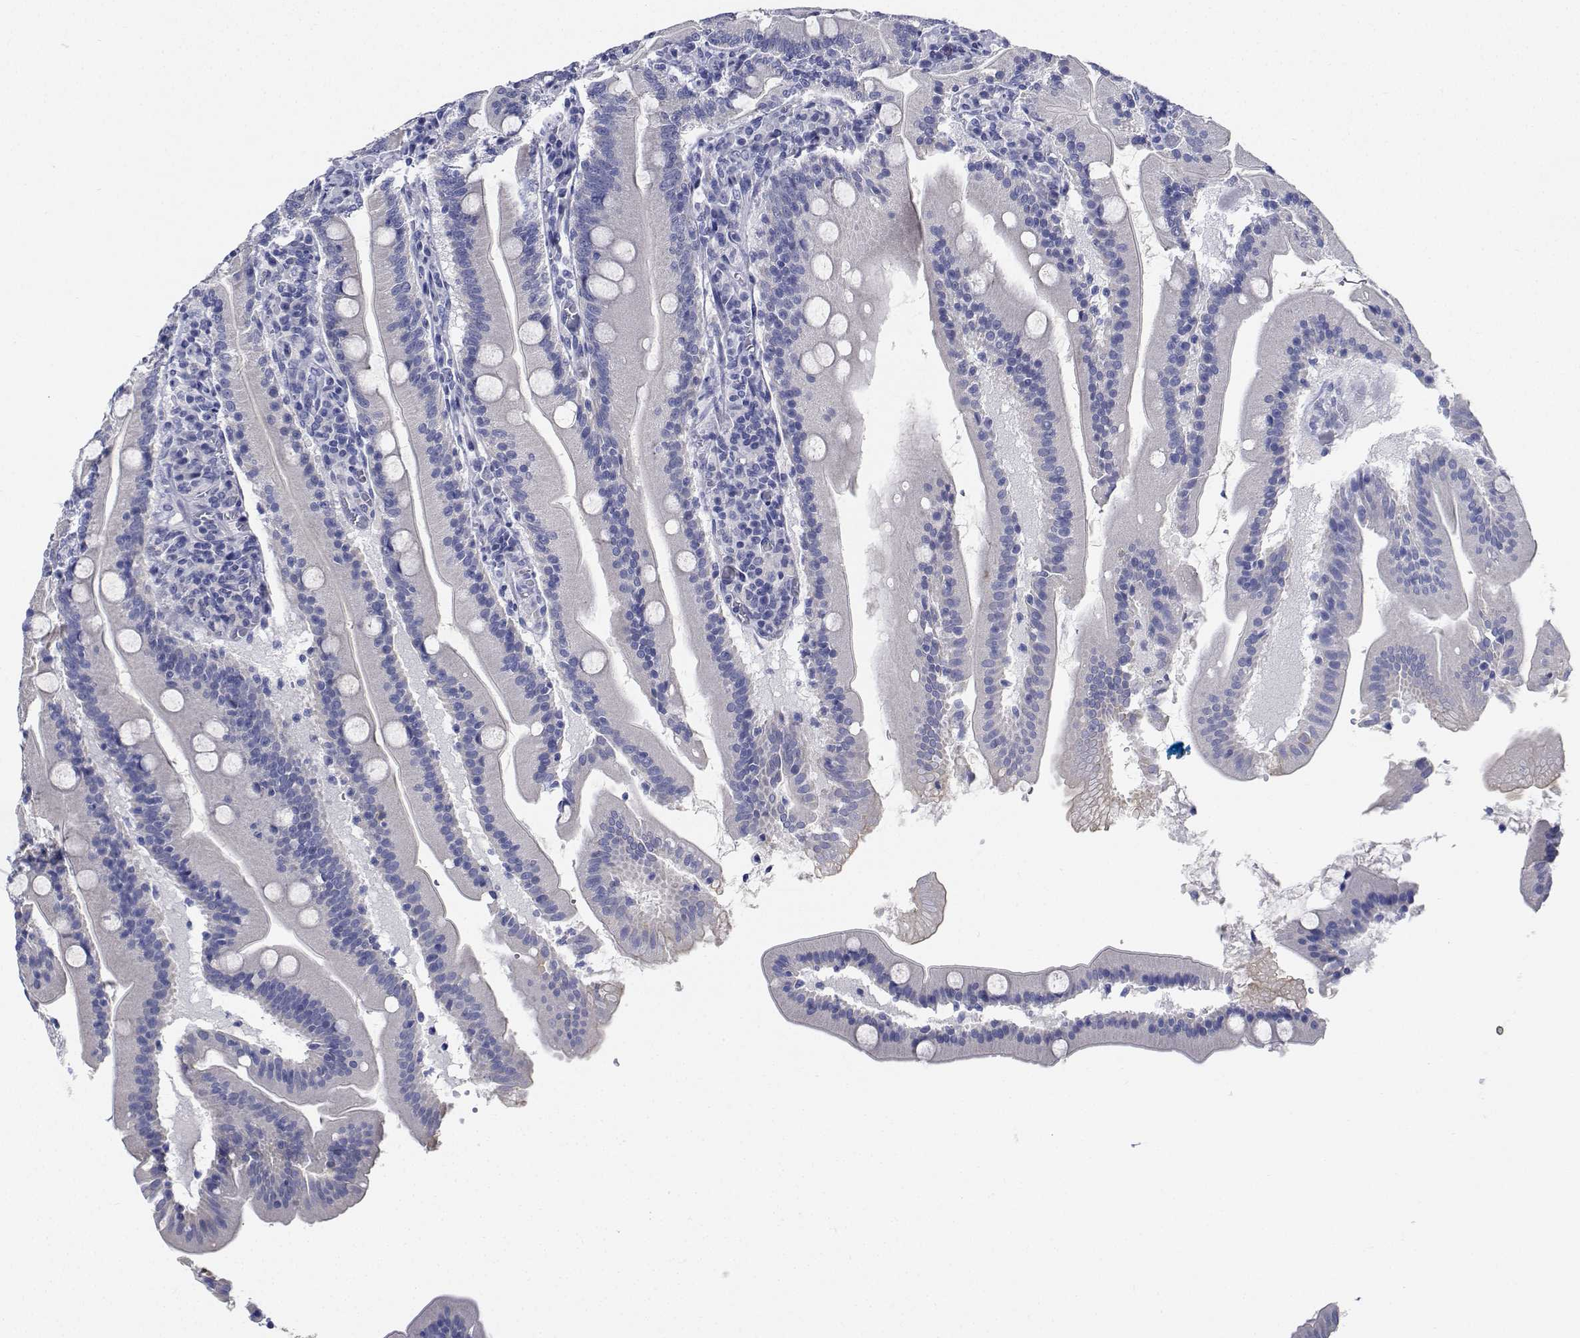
{"staining": {"intensity": "negative", "quantity": "none", "location": "none"}, "tissue": "small intestine", "cell_type": "Glandular cells", "image_type": "normal", "snomed": [{"axis": "morphology", "description": "Normal tissue, NOS"}, {"axis": "topography", "description": "Small intestine"}], "caption": "The micrograph reveals no significant positivity in glandular cells of small intestine. Nuclei are stained in blue.", "gene": "CDHR3", "patient": {"sex": "male", "age": 37}}